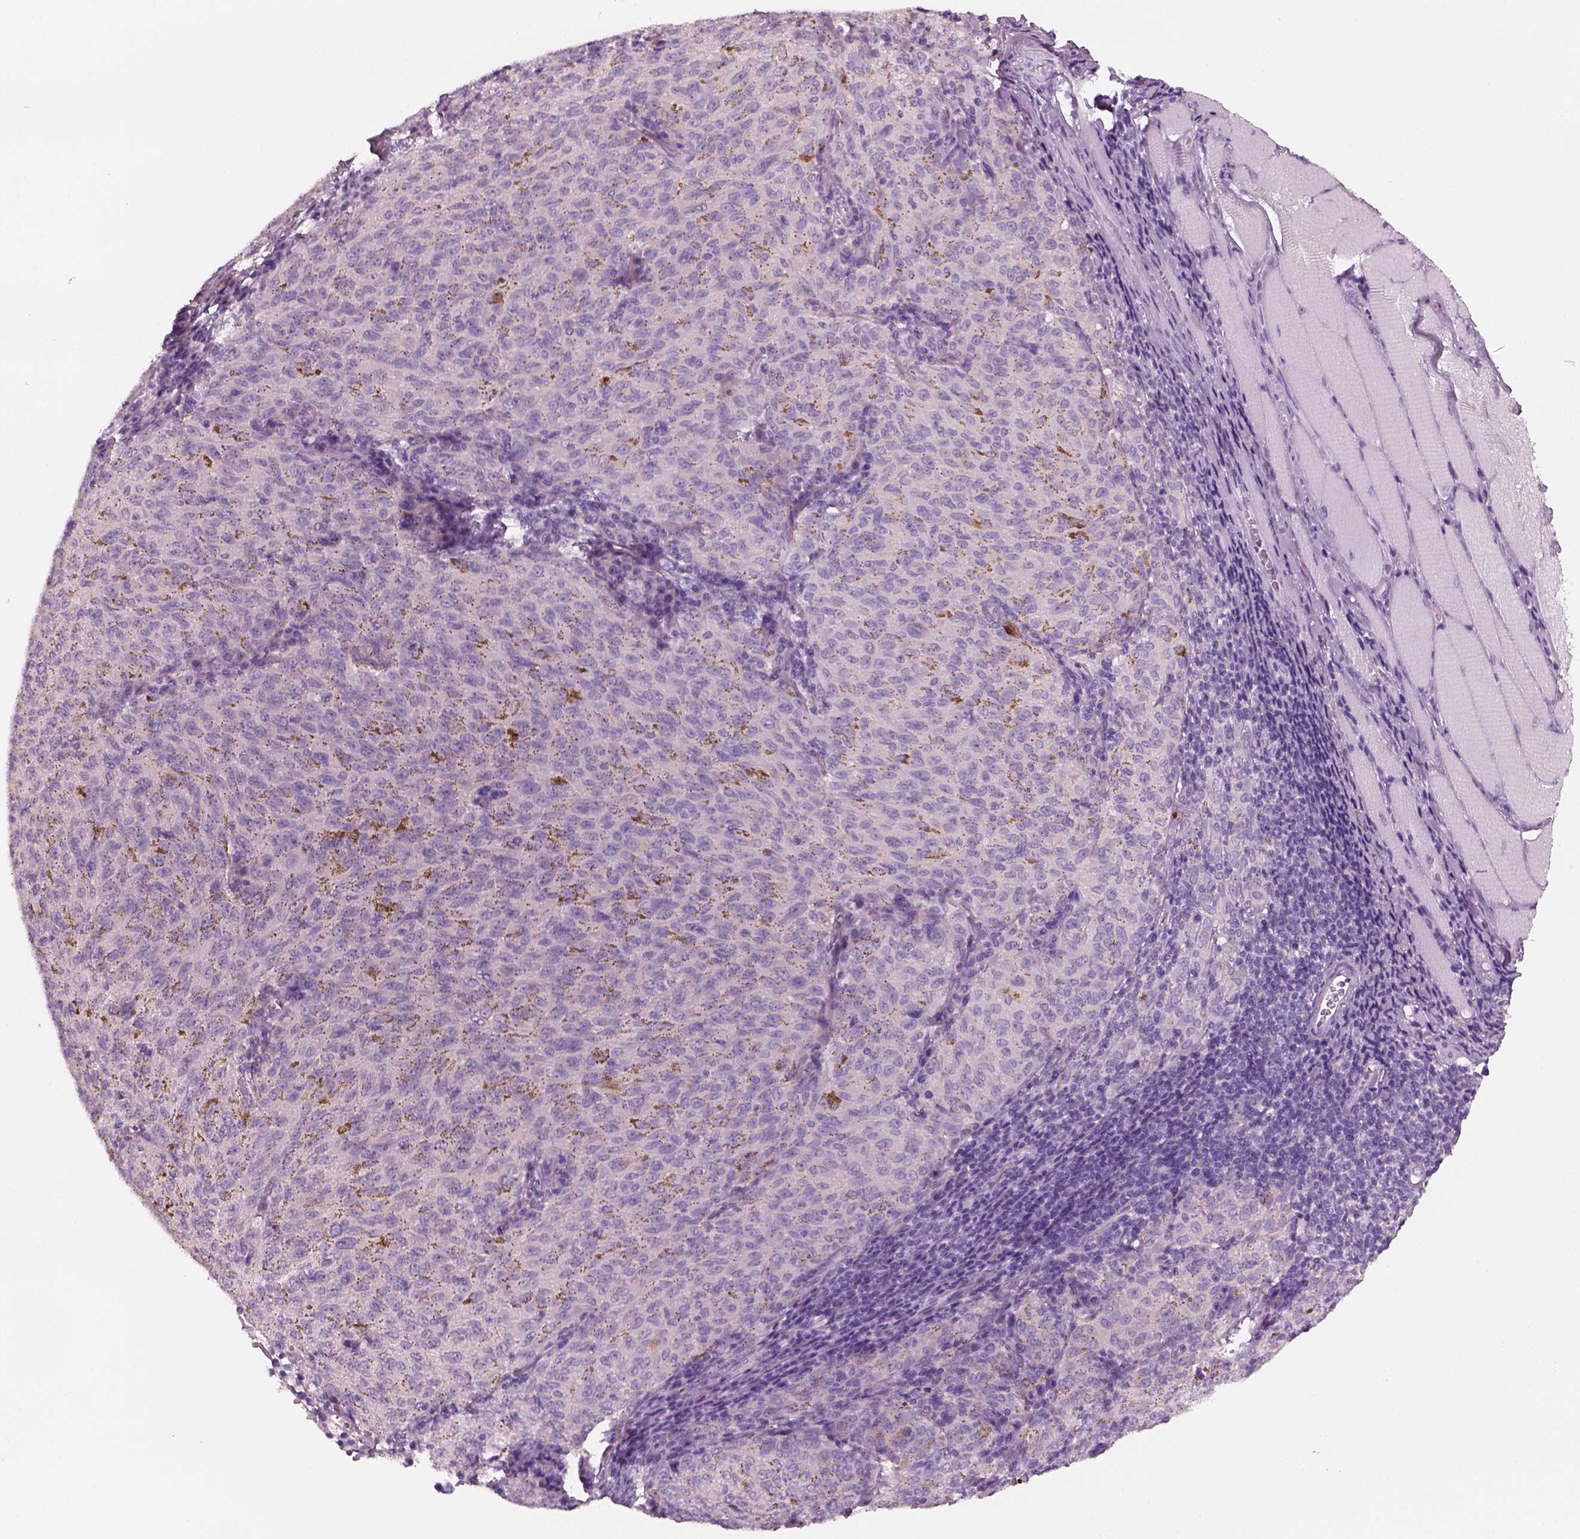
{"staining": {"intensity": "negative", "quantity": "none", "location": "none"}, "tissue": "melanoma", "cell_type": "Tumor cells", "image_type": "cancer", "snomed": [{"axis": "morphology", "description": "Malignant melanoma, NOS"}, {"axis": "topography", "description": "Skin"}], "caption": "Immunohistochemical staining of melanoma reveals no significant expression in tumor cells.", "gene": "ELSPBP1", "patient": {"sex": "female", "age": 72}}